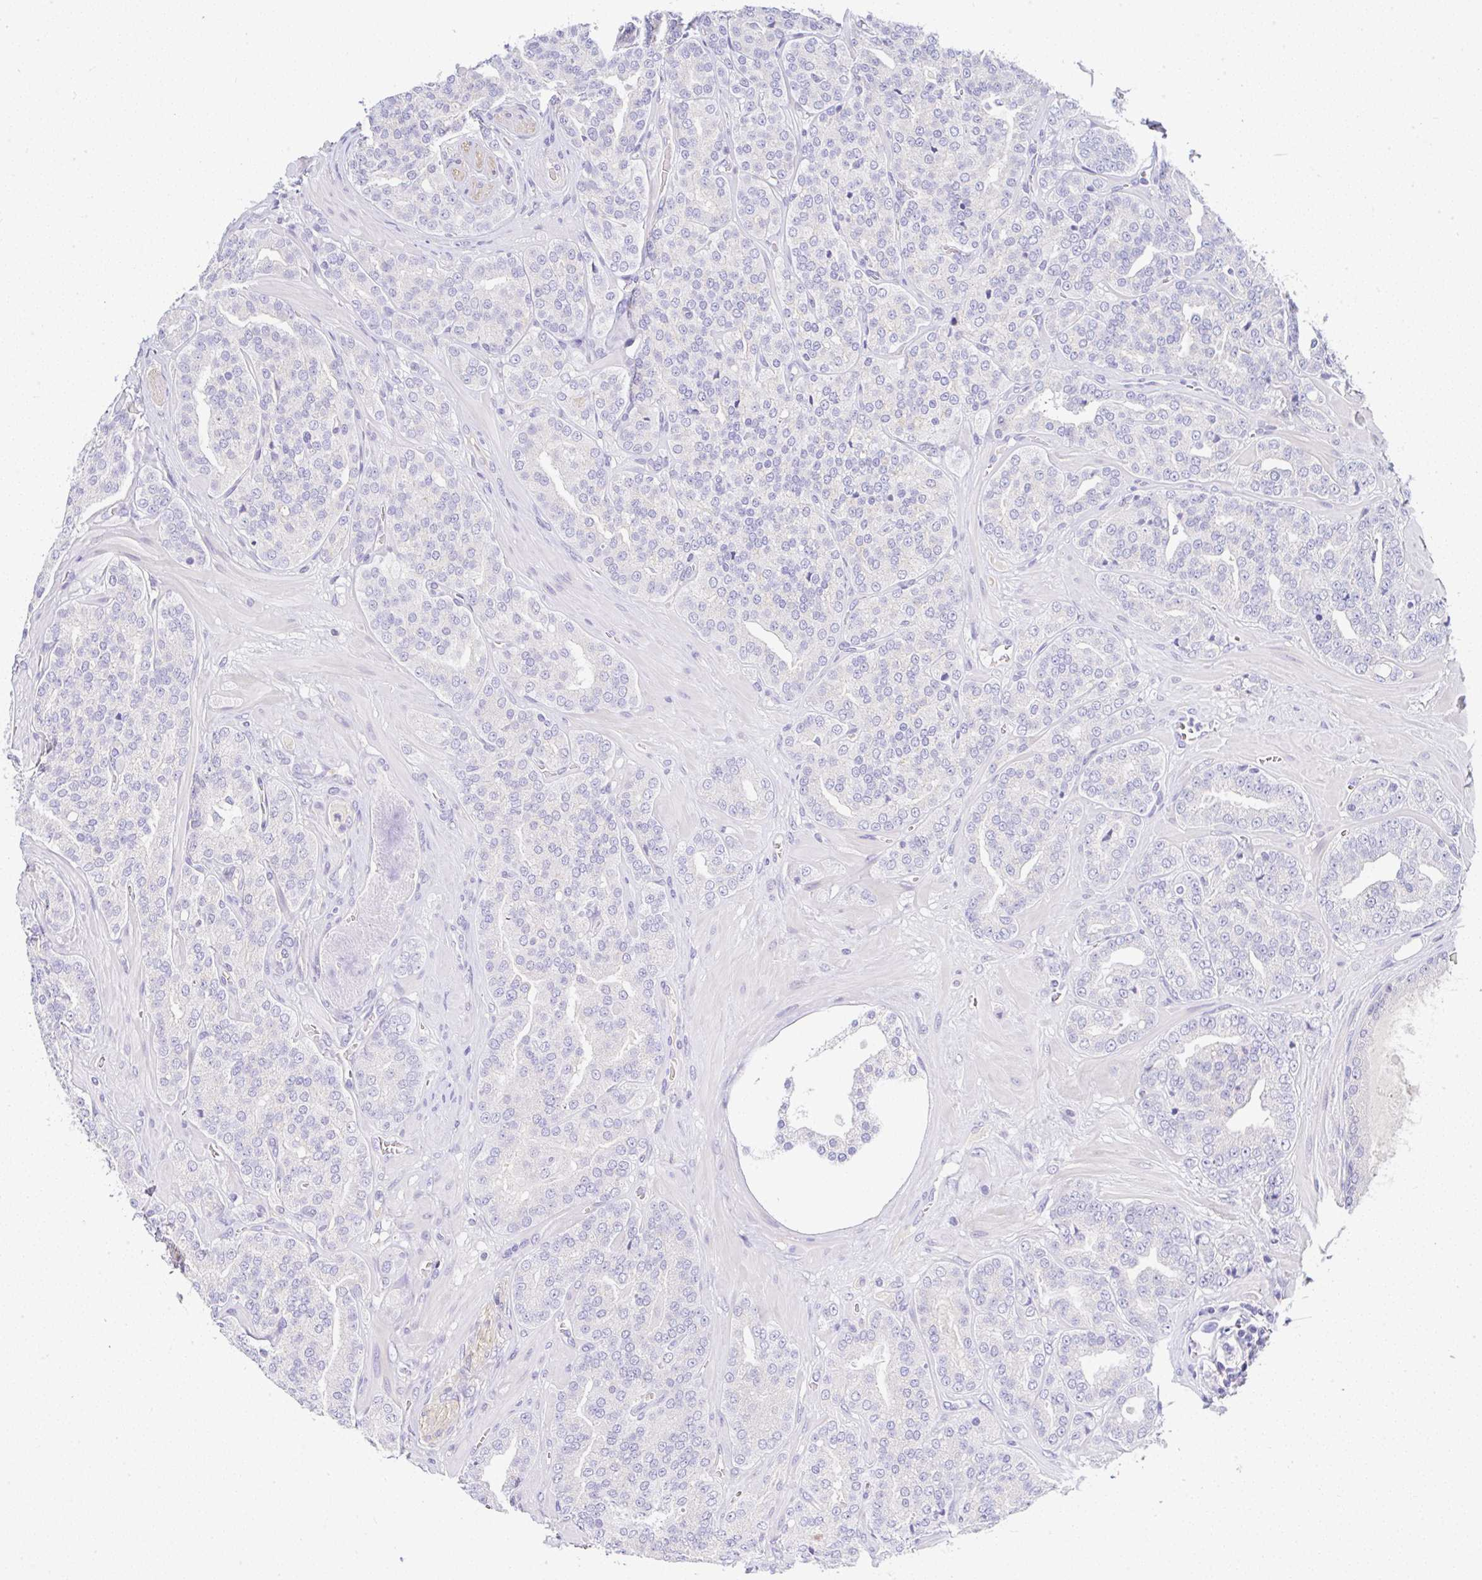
{"staining": {"intensity": "negative", "quantity": "none", "location": "none"}, "tissue": "prostate cancer", "cell_type": "Tumor cells", "image_type": "cancer", "snomed": [{"axis": "morphology", "description": "Adenocarcinoma, High grade"}, {"axis": "topography", "description": "Prostate"}], "caption": "An immunohistochemistry image of adenocarcinoma (high-grade) (prostate) is shown. There is no staining in tumor cells of adenocarcinoma (high-grade) (prostate).", "gene": "SERPINE3", "patient": {"sex": "male", "age": 66}}